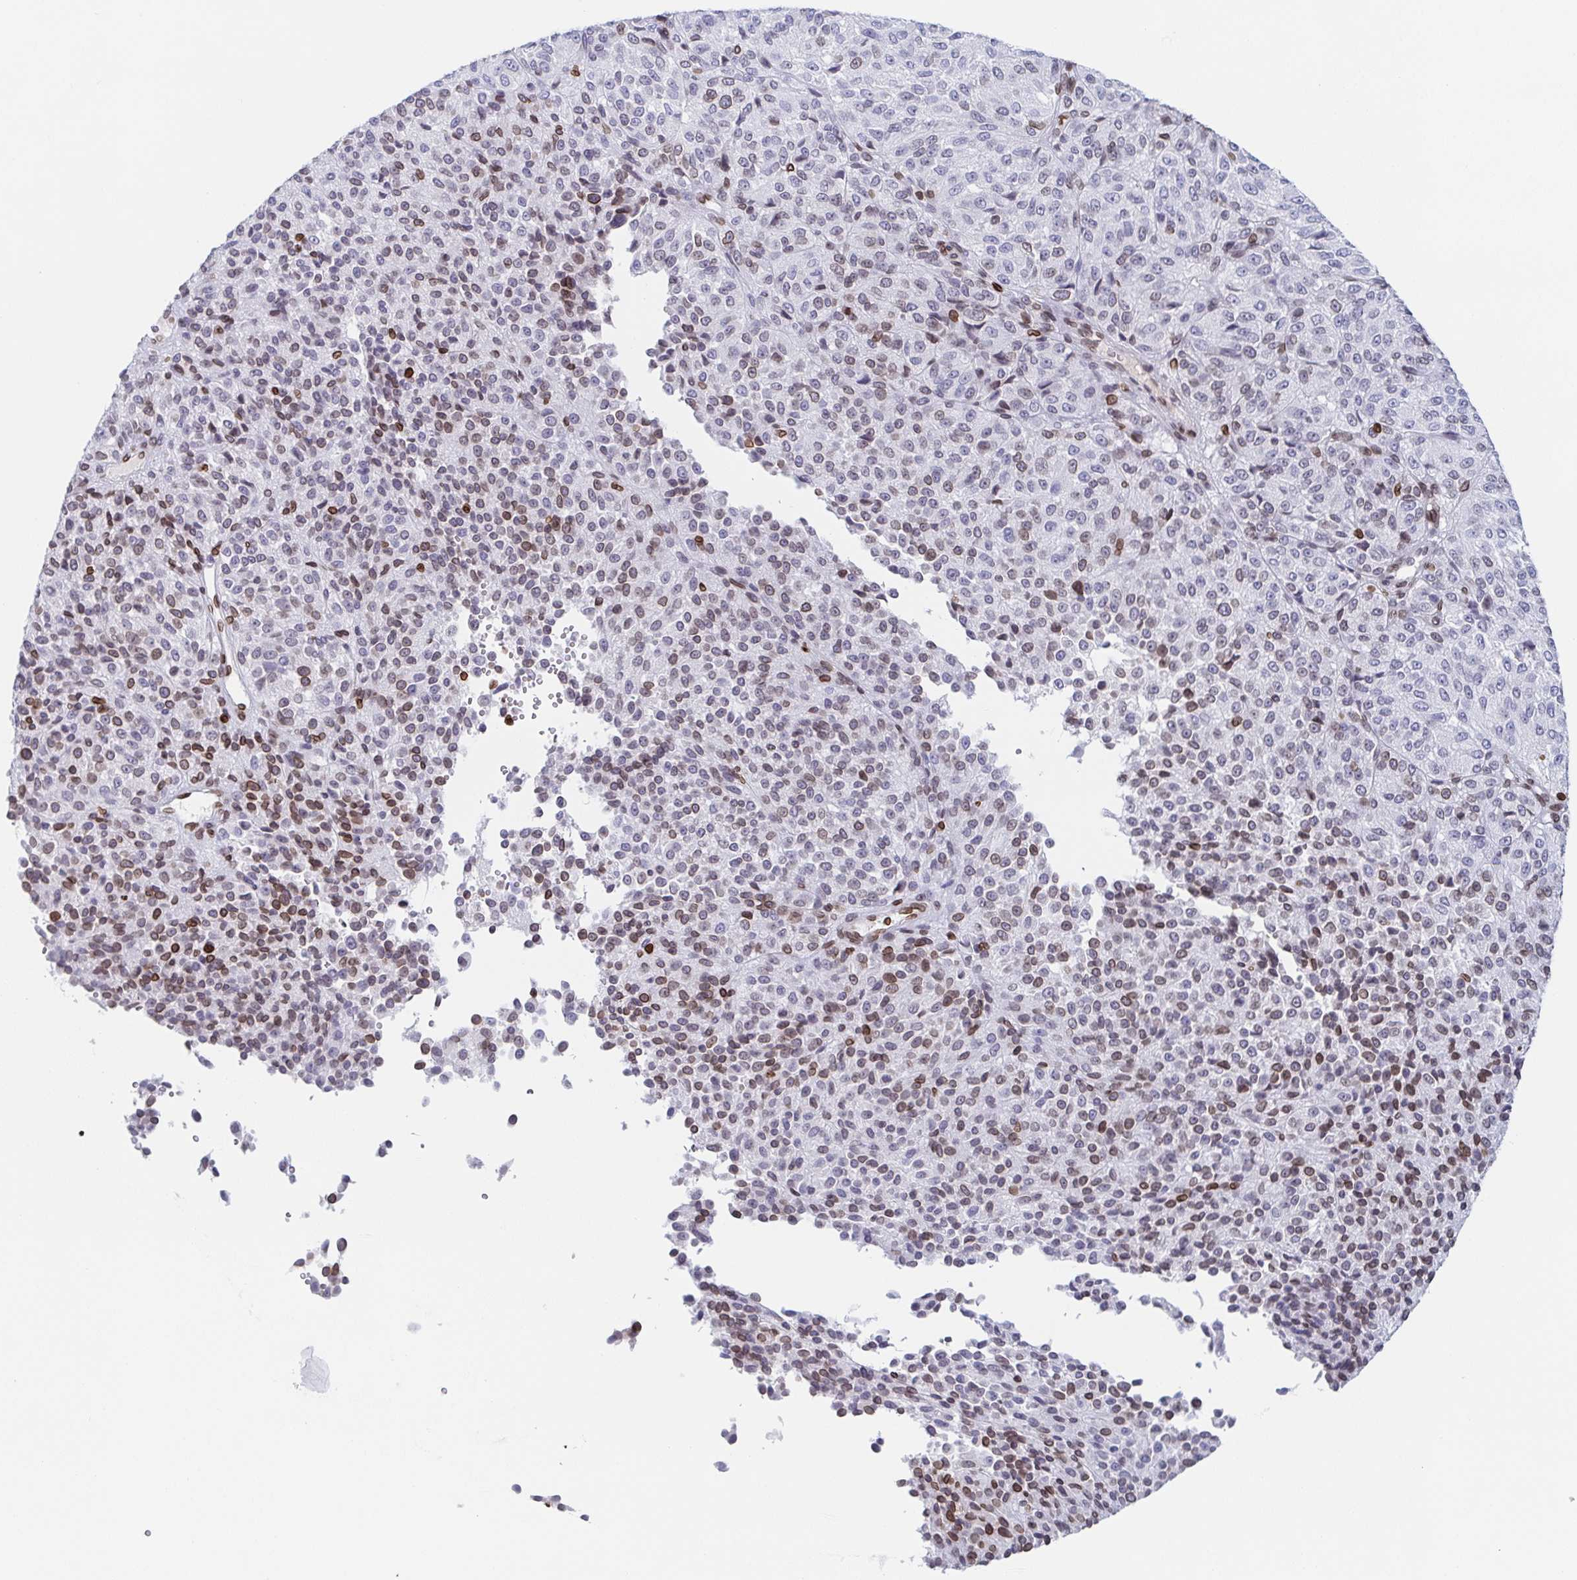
{"staining": {"intensity": "moderate", "quantity": "<25%", "location": "cytoplasmic/membranous,nuclear"}, "tissue": "melanoma", "cell_type": "Tumor cells", "image_type": "cancer", "snomed": [{"axis": "morphology", "description": "Malignant melanoma, Metastatic site"}, {"axis": "topography", "description": "Brain"}], "caption": "A high-resolution micrograph shows immunohistochemistry staining of melanoma, which reveals moderate cytoplasmic/membranous and nuclear positivity in approximately <25% of tumor cells.", "gene": "BTBD7", "patient": {"sex": "female", "age": 56}}